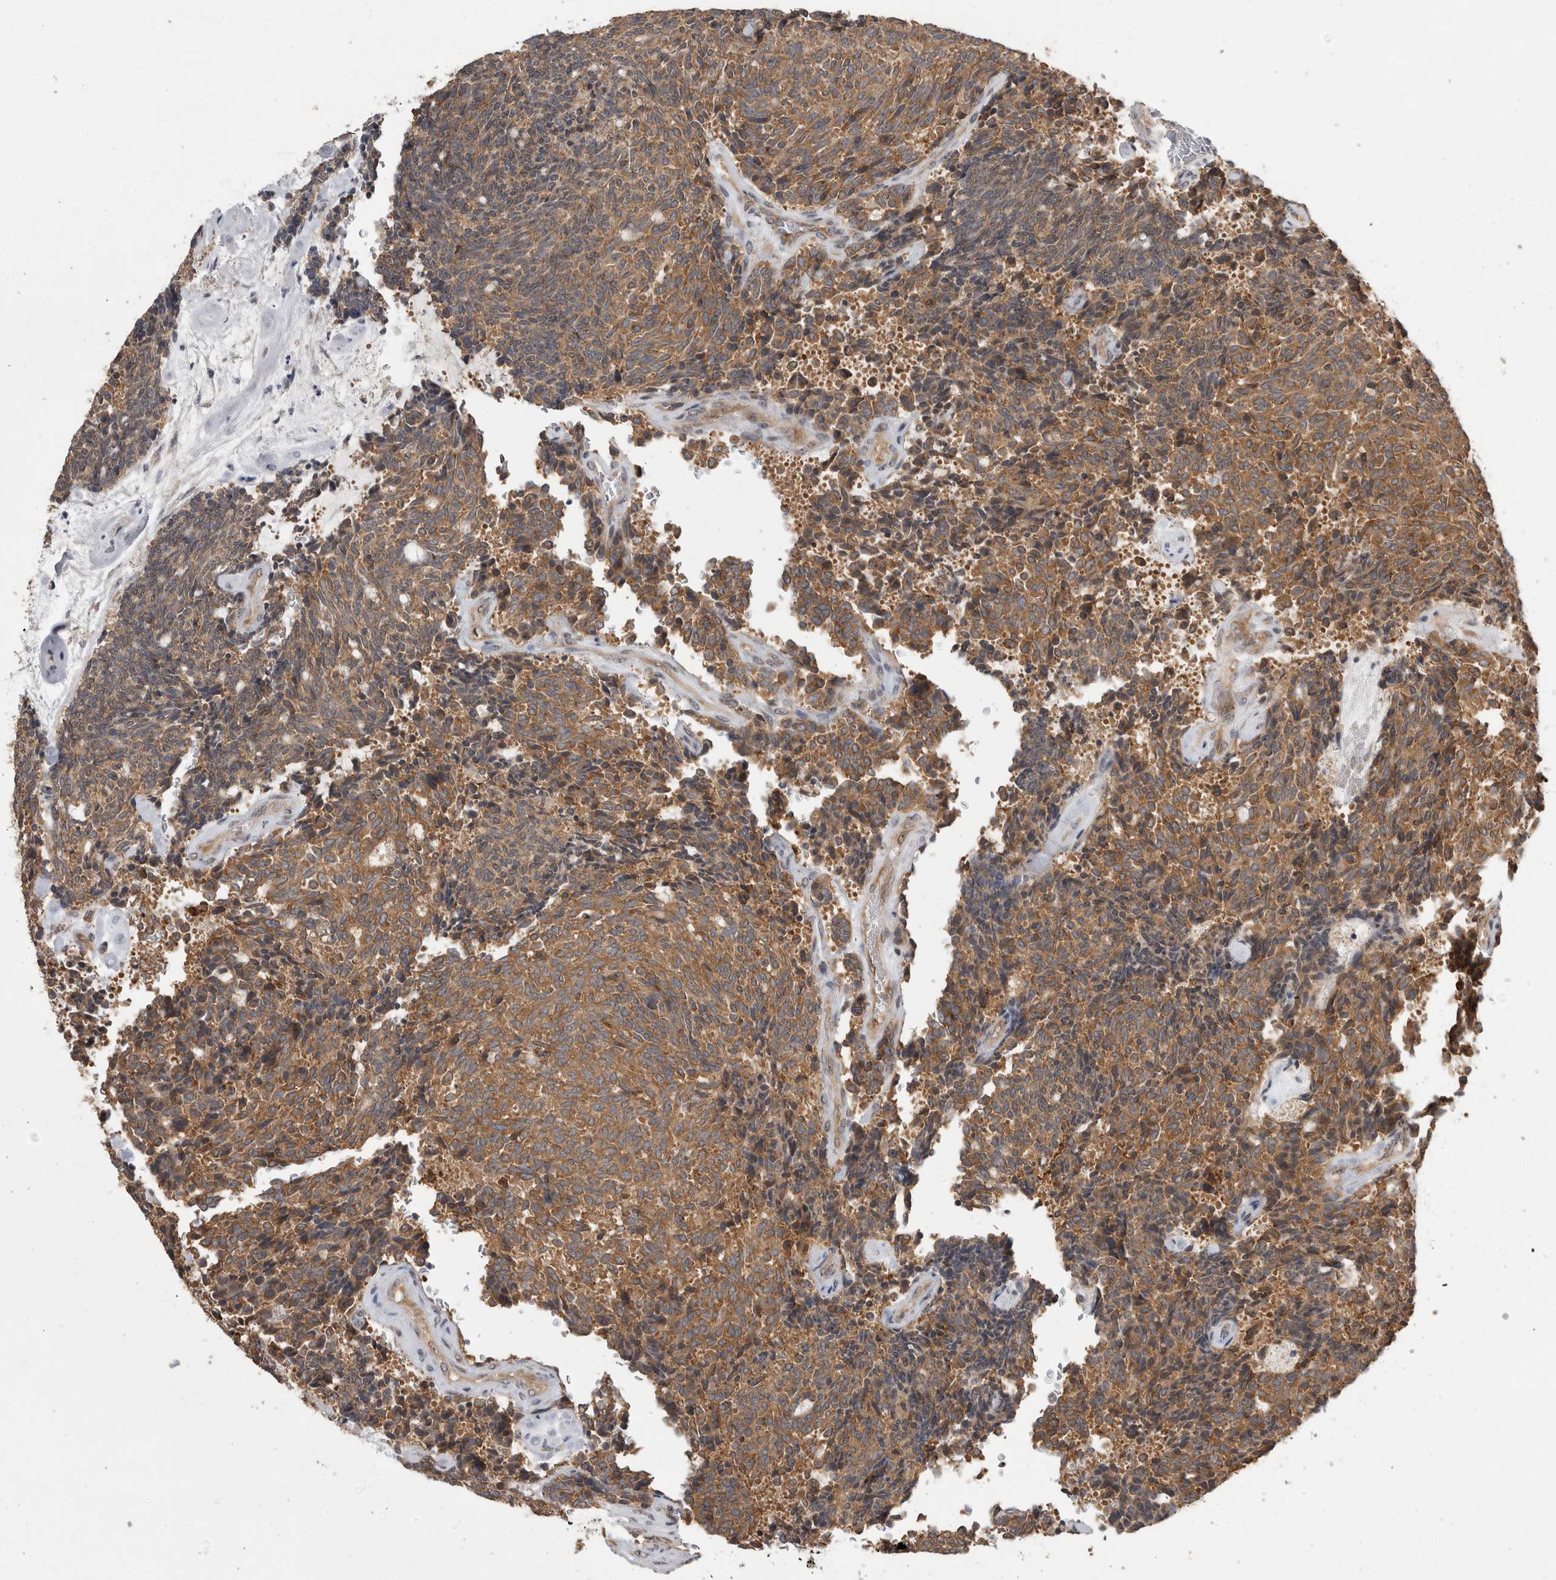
{"staining": {"intensity": "moderate", "quantity": ">75%", "location": "cytoplasmic/membranous"}, "tissue": "carcinoid", "cell_type": "Tumor cells", "image_type": "cancer", "snomed": [{"axis": "morphology", "description": "Carcinoid, malignant, NOS"}, {"axis": "topography", "description": "Pancreas"}], "caption": "Immunohistochemistry (IHC) (DAB (3,3'-diaminobenzidine)) staining of human carcinoid (malignant) shows moderate cytoplasmic/membranous protein positivity in about >75% of tumor cells.", "gene": "ATXN2", "patient": {"sex": "female", "age": 54}}